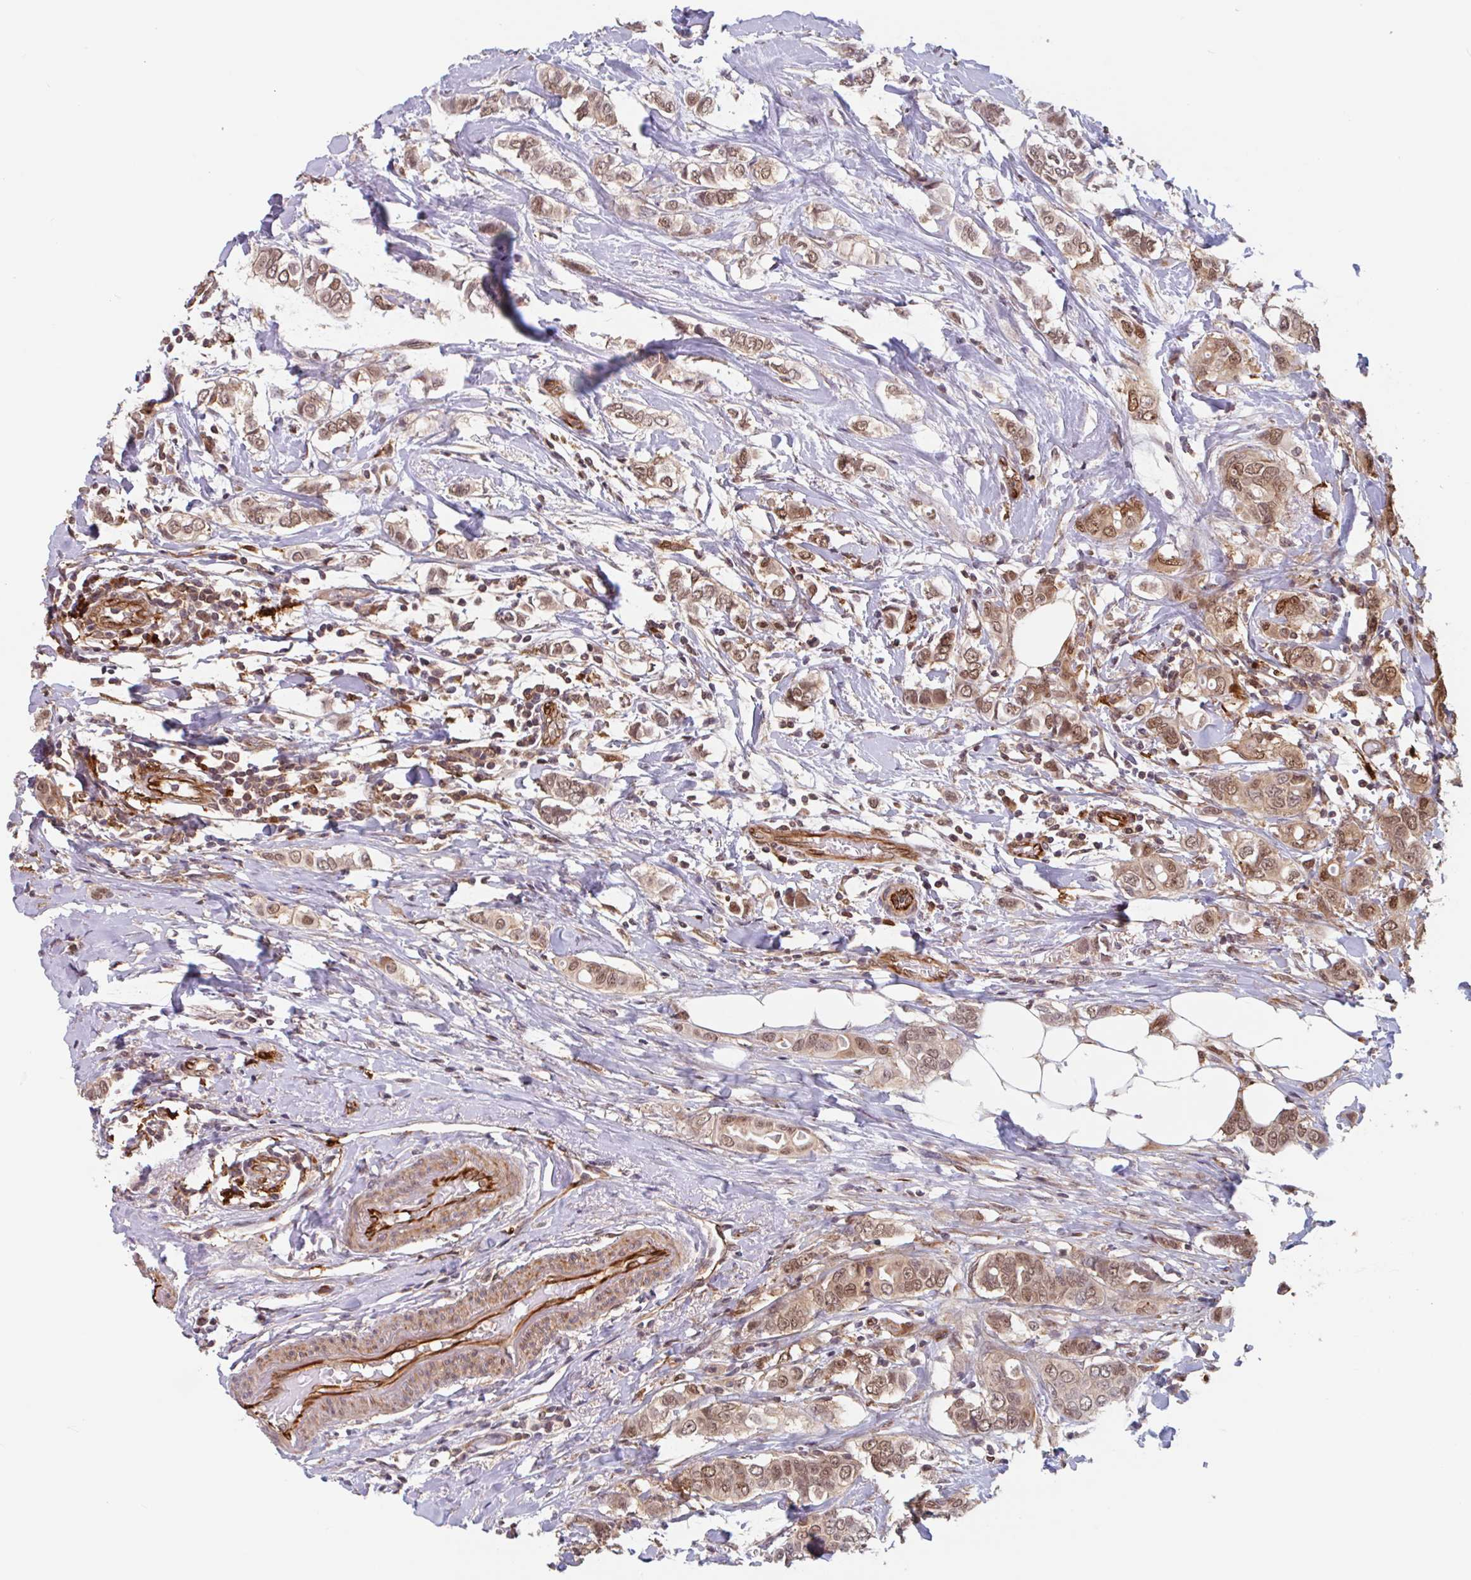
{"staining": {"intensity": "moderate", "quantity": ">75%", "location": "nuclear"}, "tissue": "breast cancer", "cell_type": "Tumor cells", "image_type": "cancer", "snomed": [{"axis": "morphology", "description": "Lobular carcinoma"}, {"axis": "topography", "description": "Breast"}], "caption": "Protein staining of breast cancer (lobular carcinoma) tissue demonstrates moderate nuclear expression in about >75% of tumor cells.", "gene": "NUB1", "patient": {"sex": "female", "age": 51}}